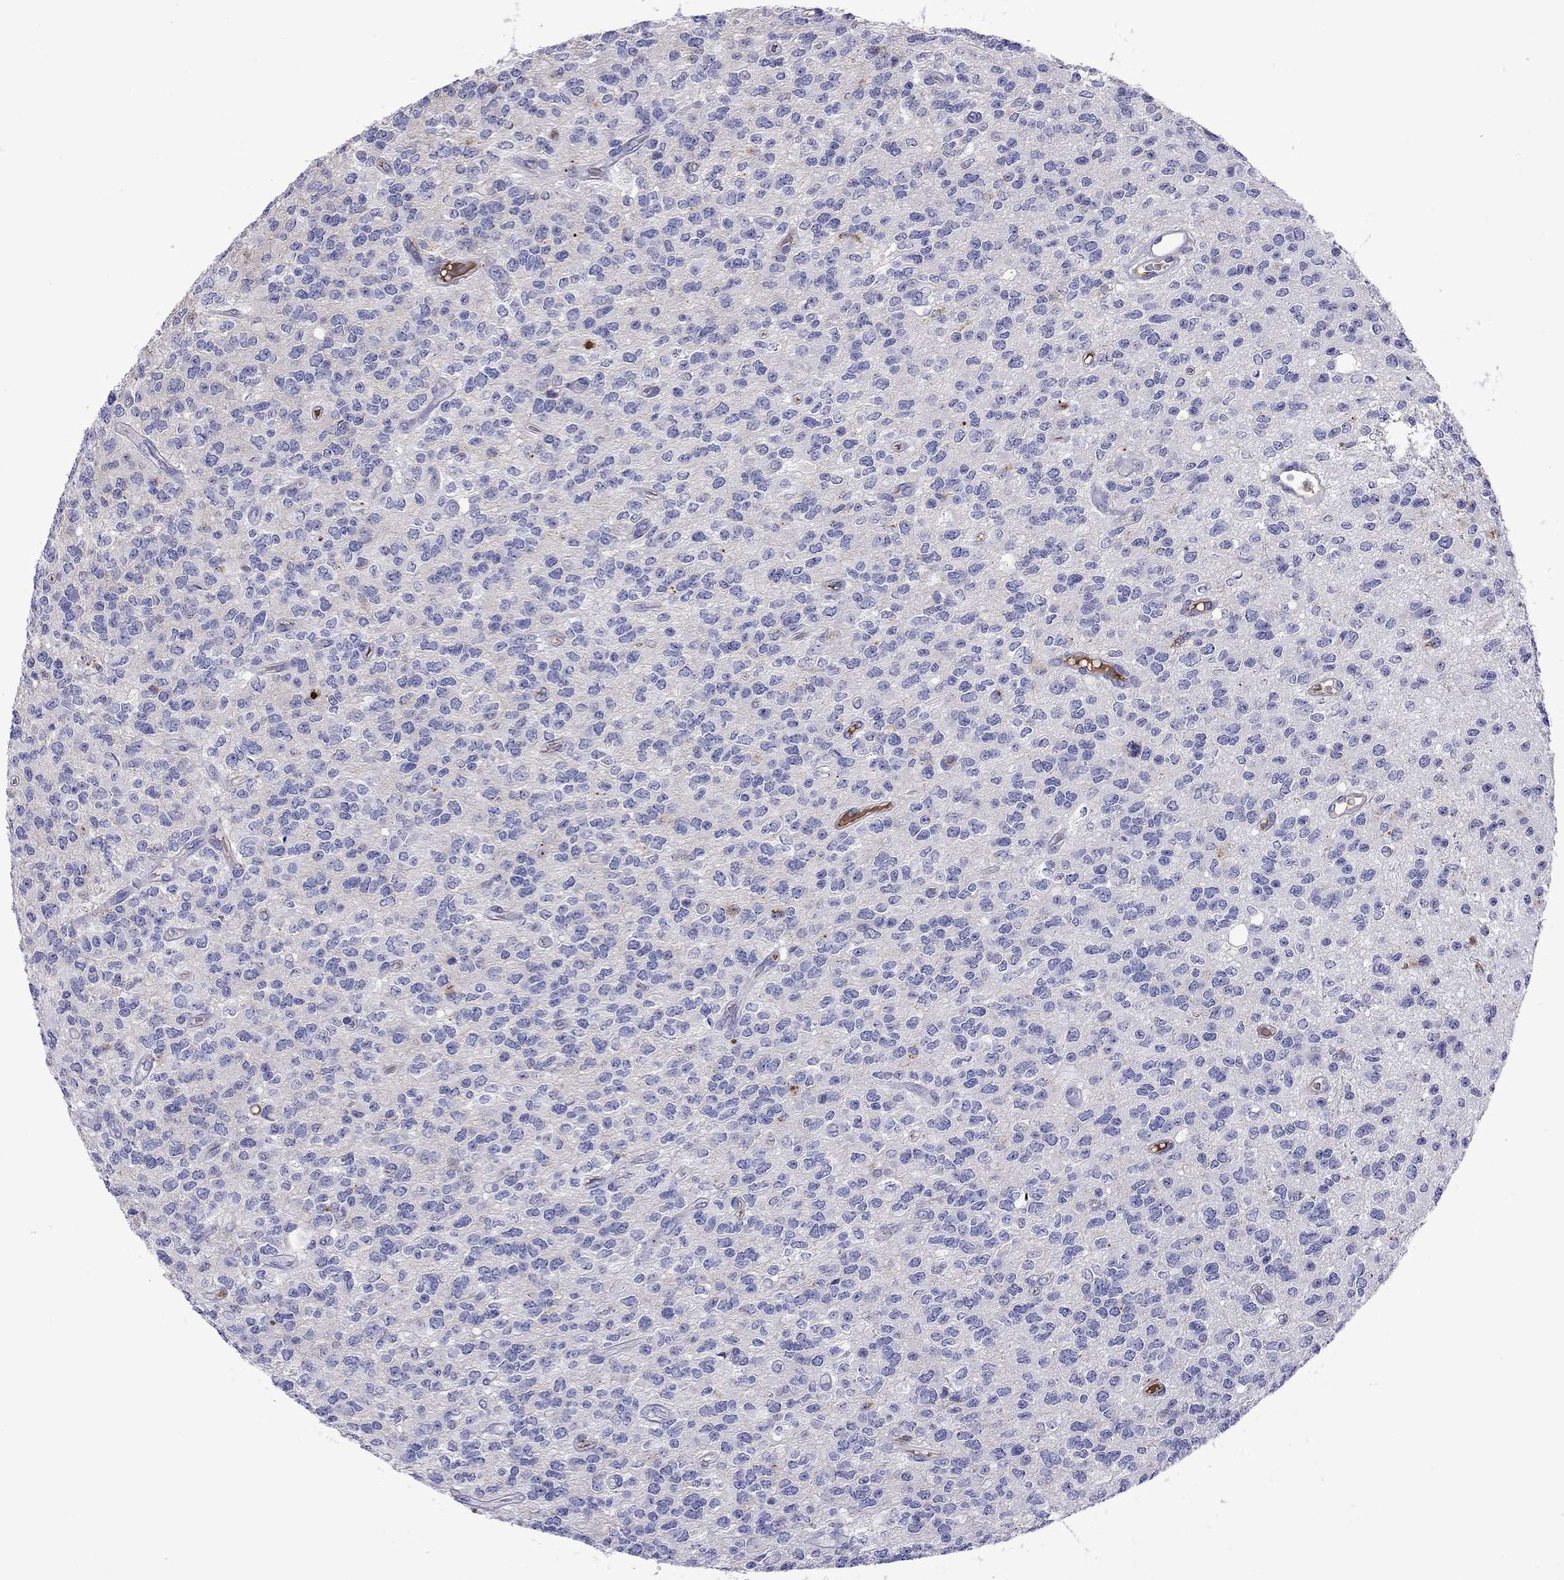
{"staining": {"intensity": "negative", "quantity": "none", "location": "none"}, "tissue": "glioma", "cell_type": "Tumor cells", "image_type": "cancer", "snomed": [{"axis": "morphology", "description": "Glioma, malignant, Low grade"}, {"axis": "topography", "description": "Brain"}], "caption": "Immunohistochemistry photomicrograph of glioma stained for a protein (brown), which shows no expression in tumor cells.", "gene": "SERPINA3", "patient": {"sex": "female", "age": 45}}